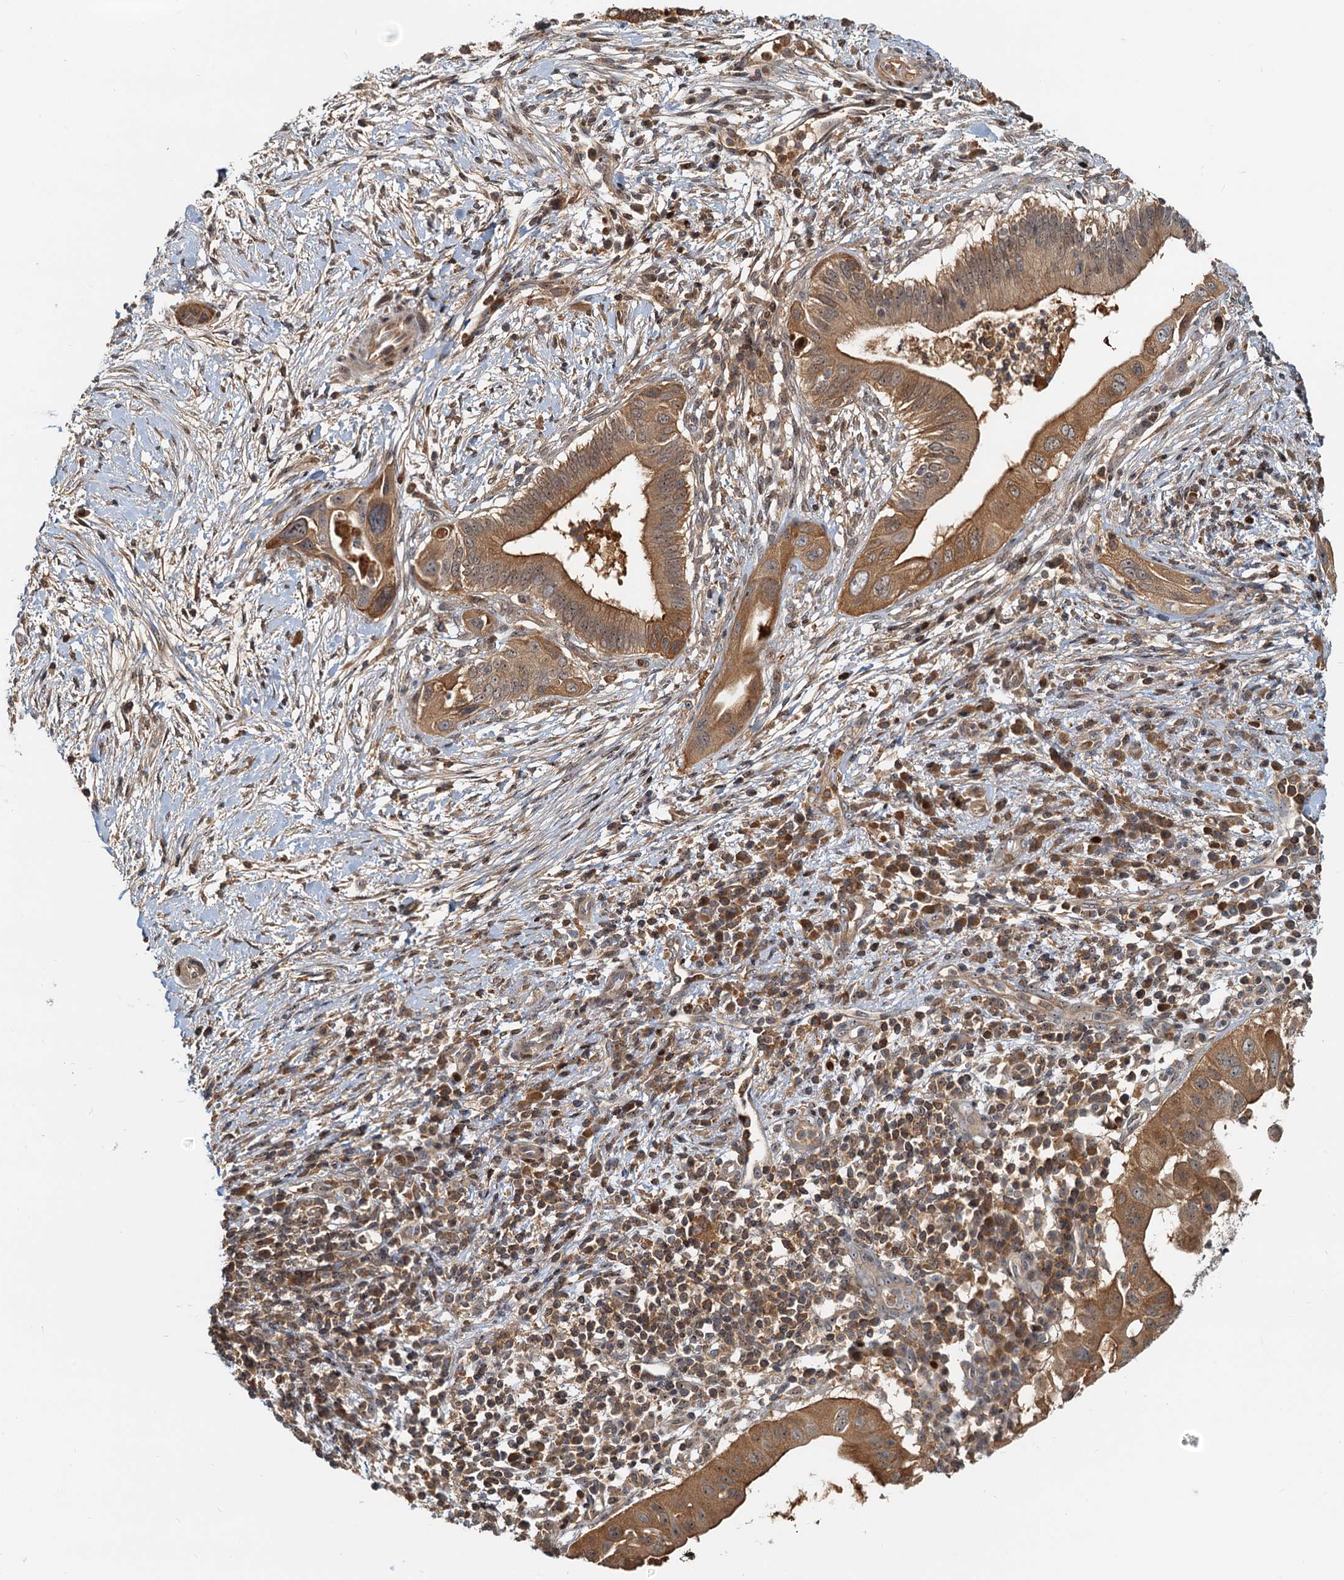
{"staining": {"intensity": "moderate", "quantity": ">75%", "location": "cytoplasmic/membranous"}, "tissue": "pancreatic cancer", "cell_type": "Tumor cells", "image_type": "cancer", "snomed": [{"axis": "morphology", "description": "Adenocarcinoma, NOS"}, {"axis": "topography", "description": "Pancreas"}], "caption": "Adenocarcinoma (pancreatic) tissue displays moderate cytoplasmic/membranous staining in about >75% of tumor cells", "gene": "TOLLIP", "patient": {"sex": "male", "age": 68}}